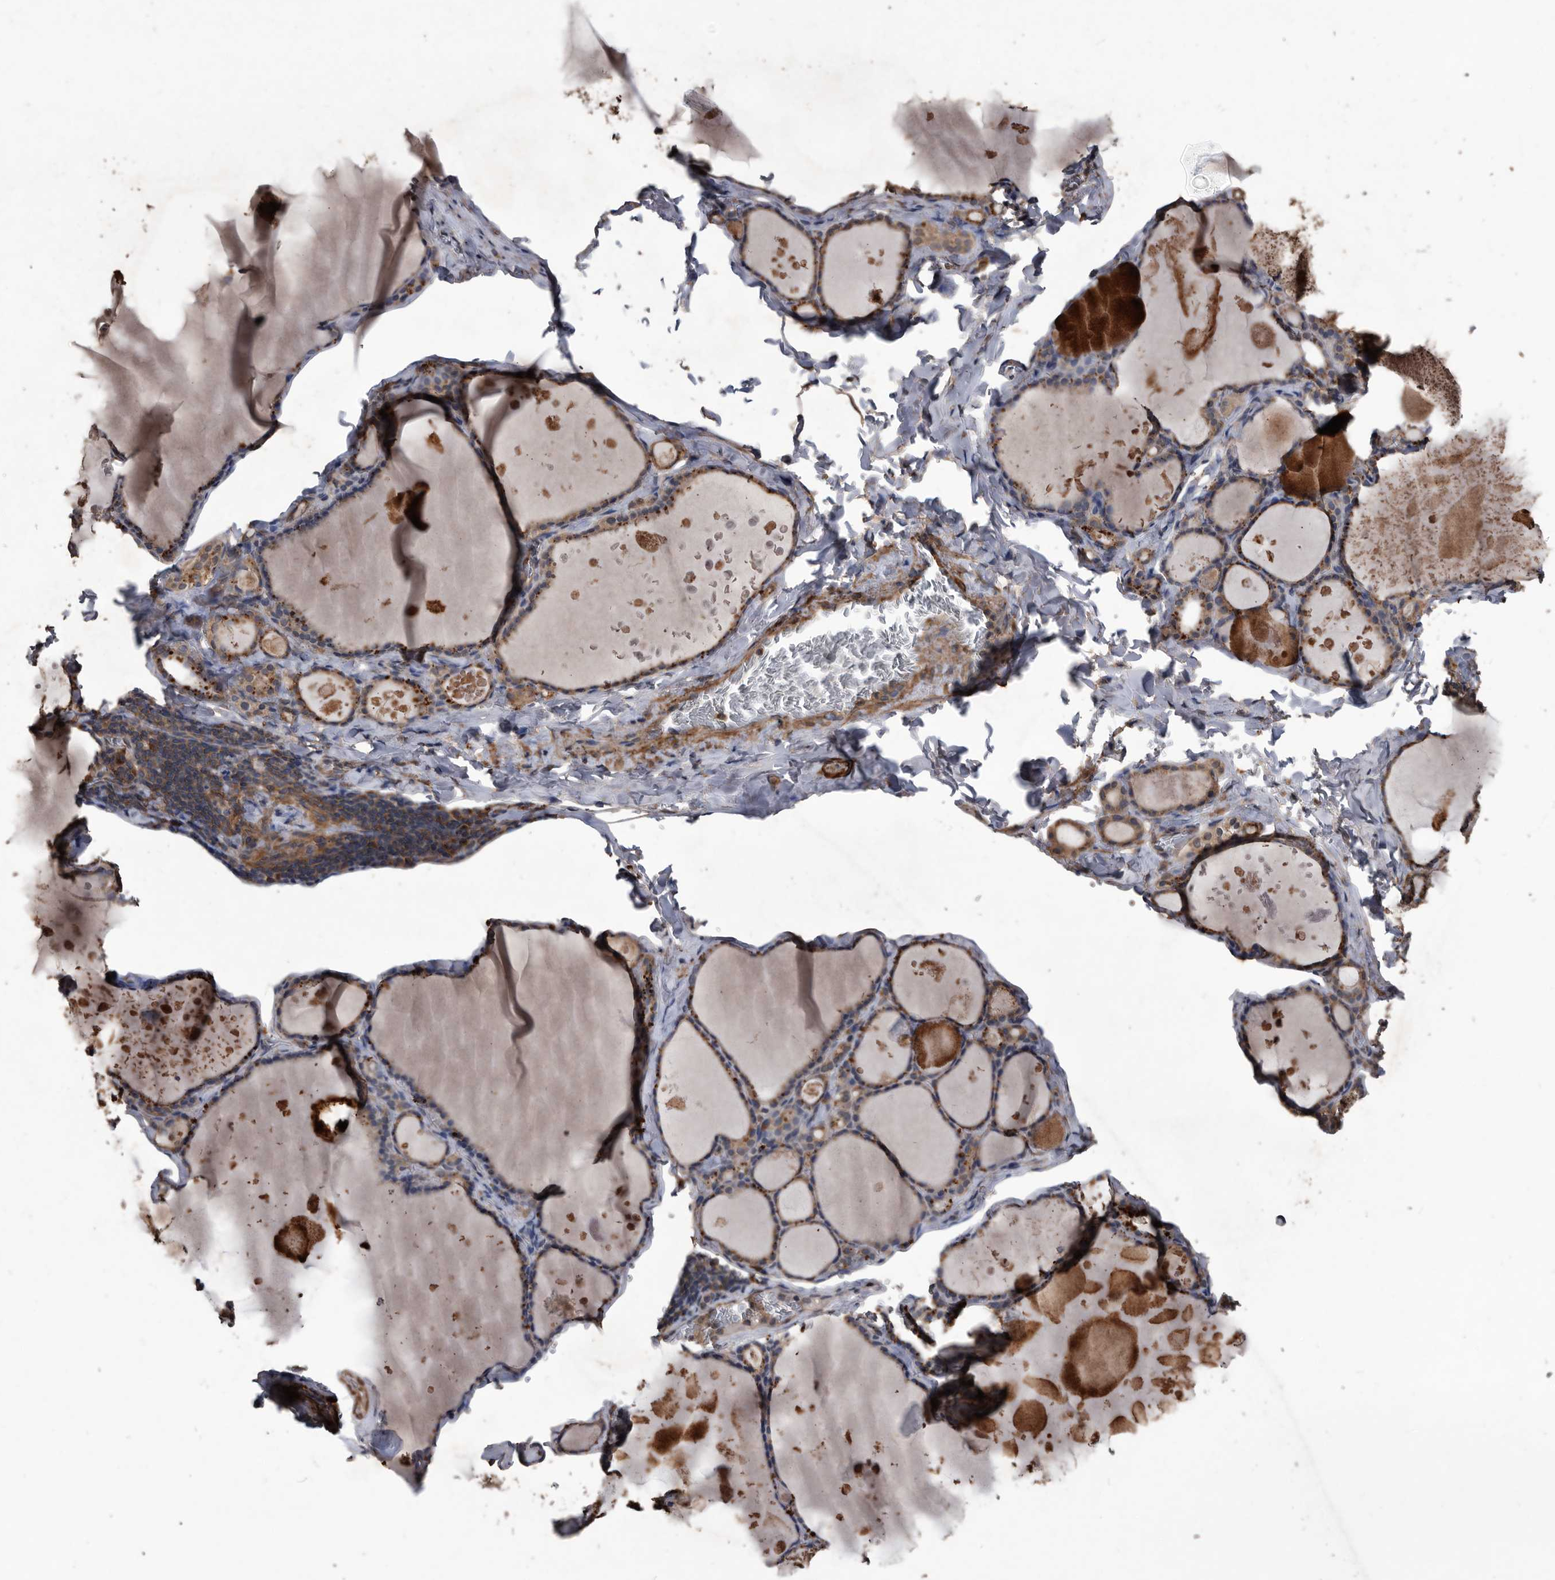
{"staining": {"intensity": "moderate", "quantity": ">75%", "location": "cytoplasmic/membranous"}, "tissue": "thyroid gland", "cell_type": "Glandular cells", "image_type": "normal", "snomed": [{"axis": "morphology", "description": "Normal tissue, NOS"}, {"axis": "topography", "description": "Thyroid gland"}], "caption": "This is a micrograph of IHC staining of benign thyroid gland, which shows moderate staining in the cytoplasmic/membranous of glandular cells.", "gene": "NRBP1", "patient": {"sex": "male", "age": 56}}